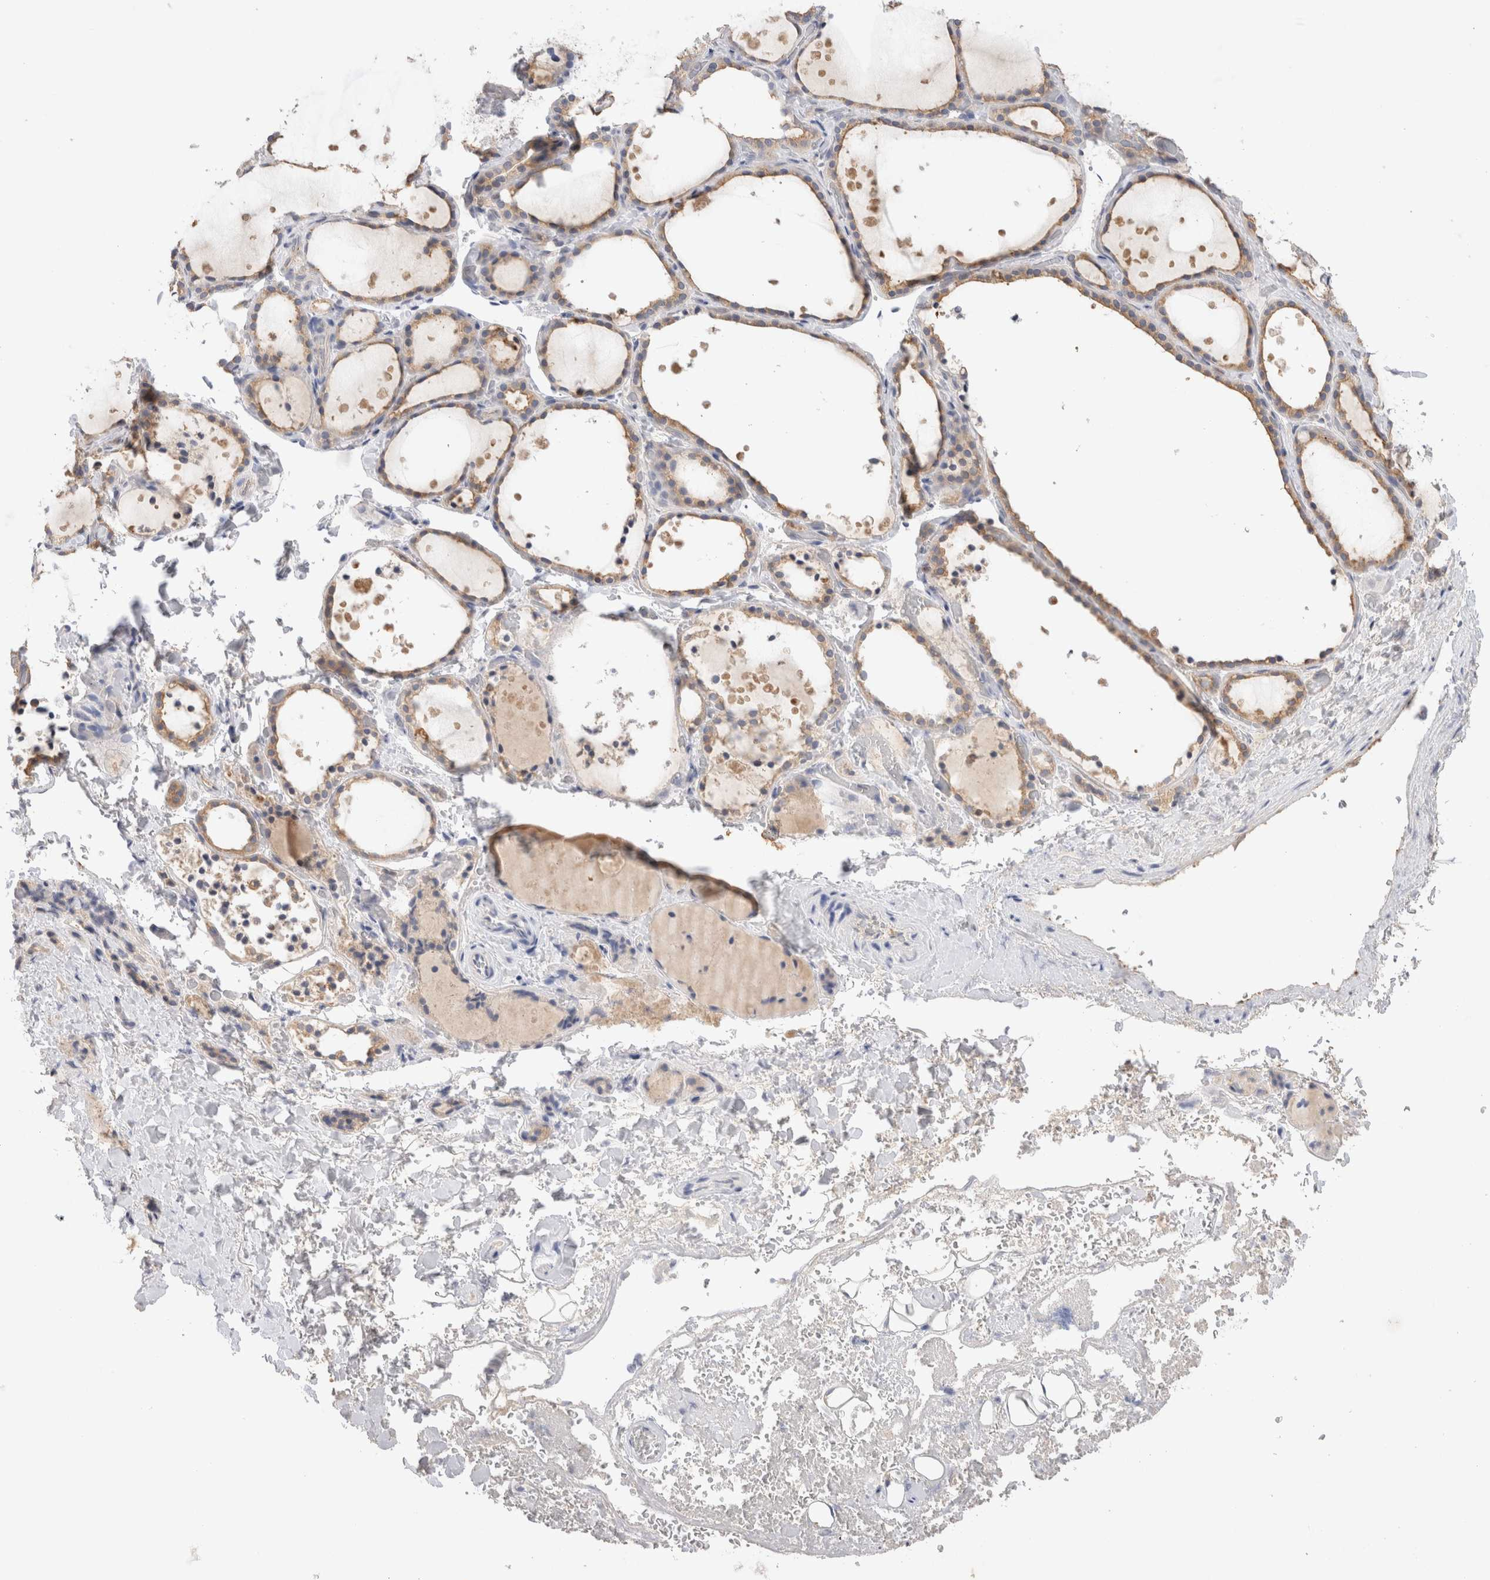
{"staining": {"intensity": "weak", "quantity": "25%-75%", "location": "cytoplasmic/membranous"}, "tissue": "thyroid gland", "cell_type": "Glandular cells", "image_type": "normal", "snomed": [{"axis": "morphology", "description": "Normal tissue, NOS"}, {"axis": "topography", "description": "Thyroid gland"}], "caption": "Protein analysis of benign thyroid gland exhibits weak cytoplasmic/membranous staining in about 25%-75% of glandular cells.", "gene": "GAS1", "patient": {"sex": "female", "age": 44}}